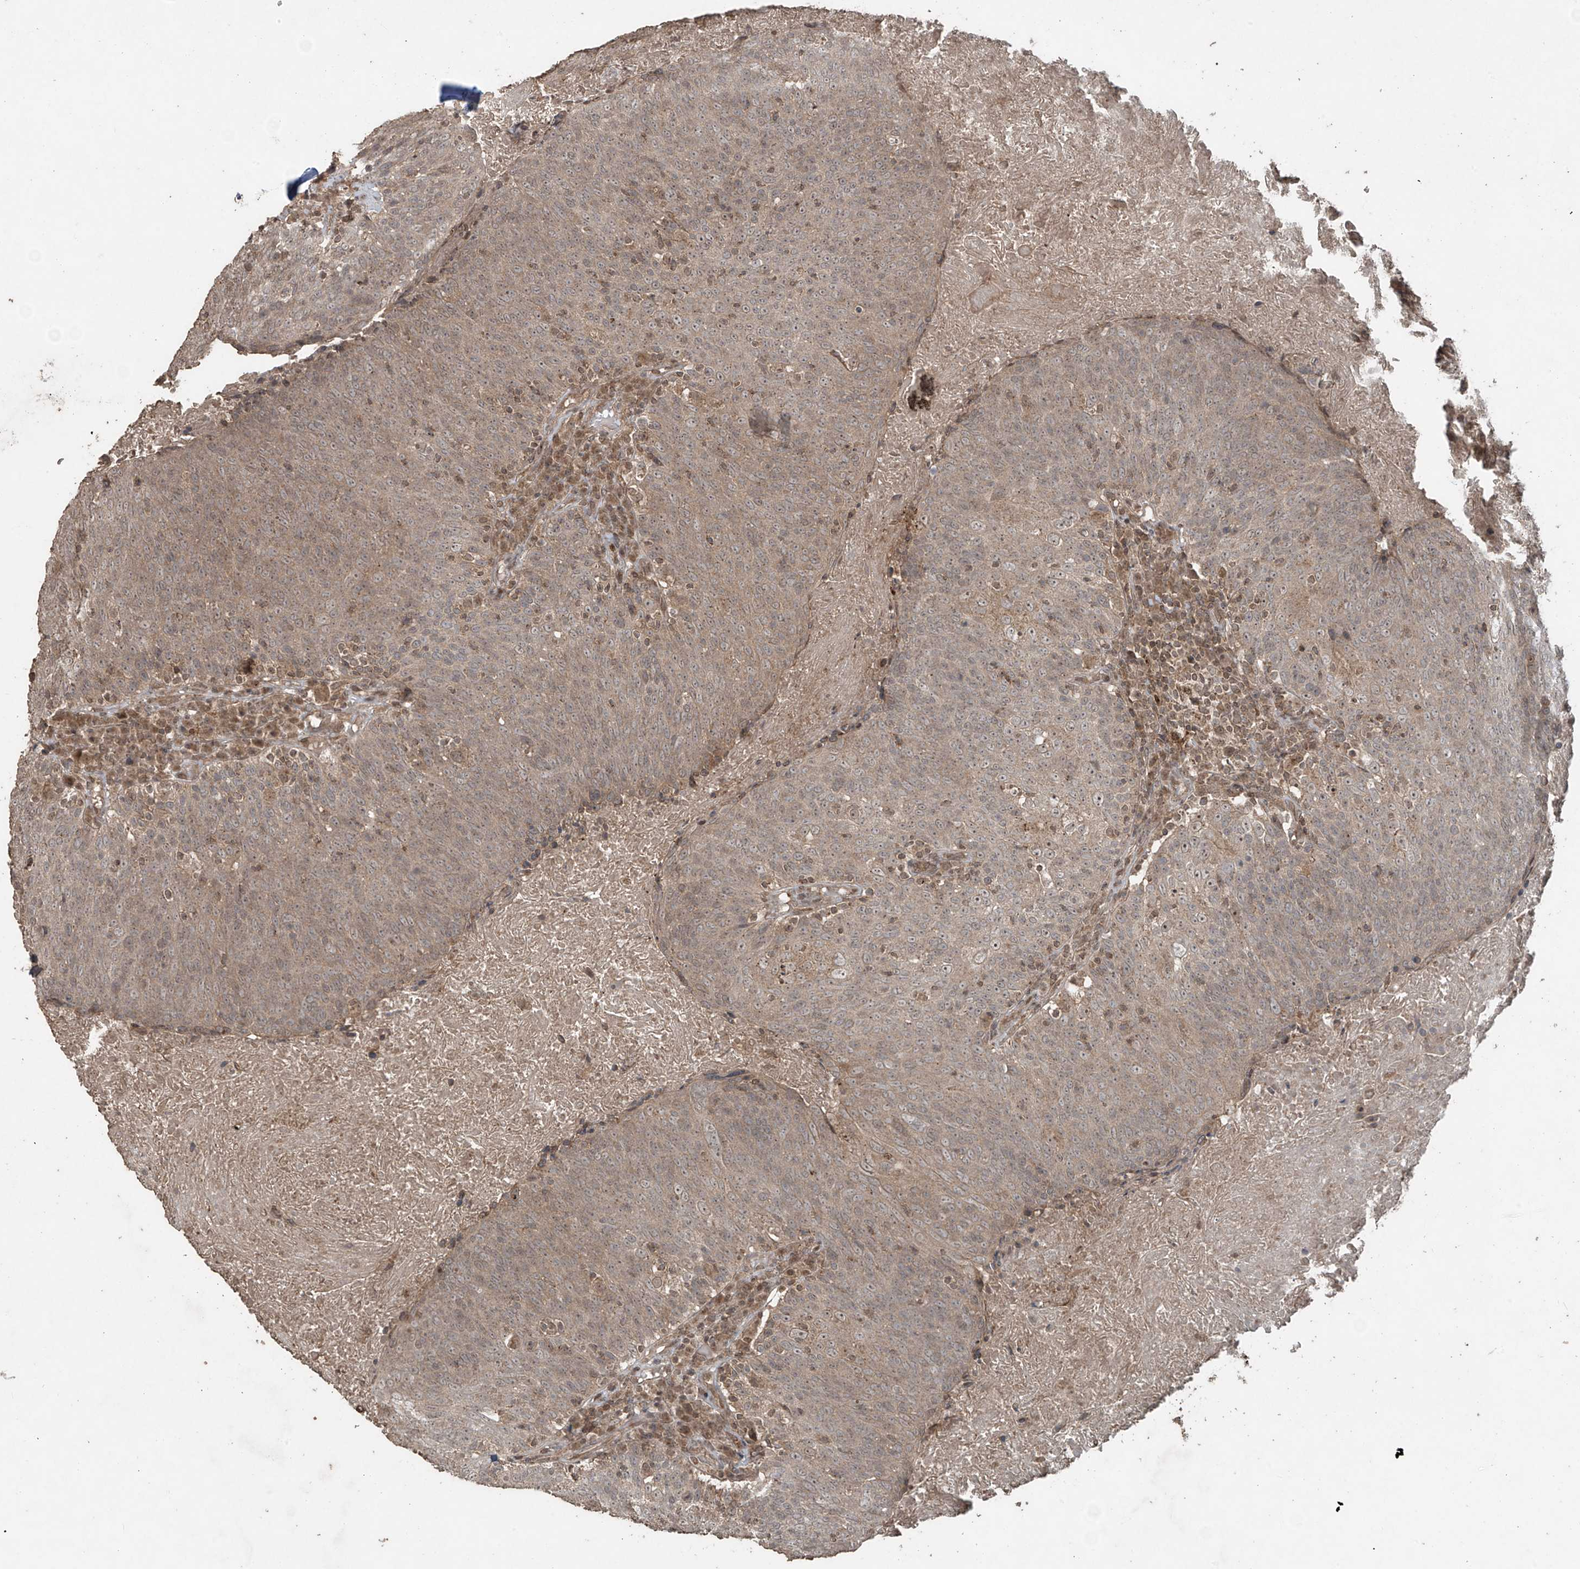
{"staining": {"intensity": "weak", "quantity": ">75%", "location": "cytoplasmic/membranous"}, "tissue": "head and neck cancer", "cell_type": "Tumor cells", "image_type": "cancer", "snomed": [{"axis": "morphology", "description": "Squamous cell carcinoma, NOS"}, {"axis": "morphology", "description": "Squamous cell carcinoma, metastatic, NOS"}, {"axis": "topography", "description": "Lymph node"}, {"axis": "topography", "description": "Head-Neck"}], "caption": "Protein expression analysis of squamous cell carcinoma (head and neck) shows weak cytoplasmic/membranous positivity in approximately >75% of tumor cells.", "gene": "PGPEP1", "patient": {"sex": "male", "age": 62}}